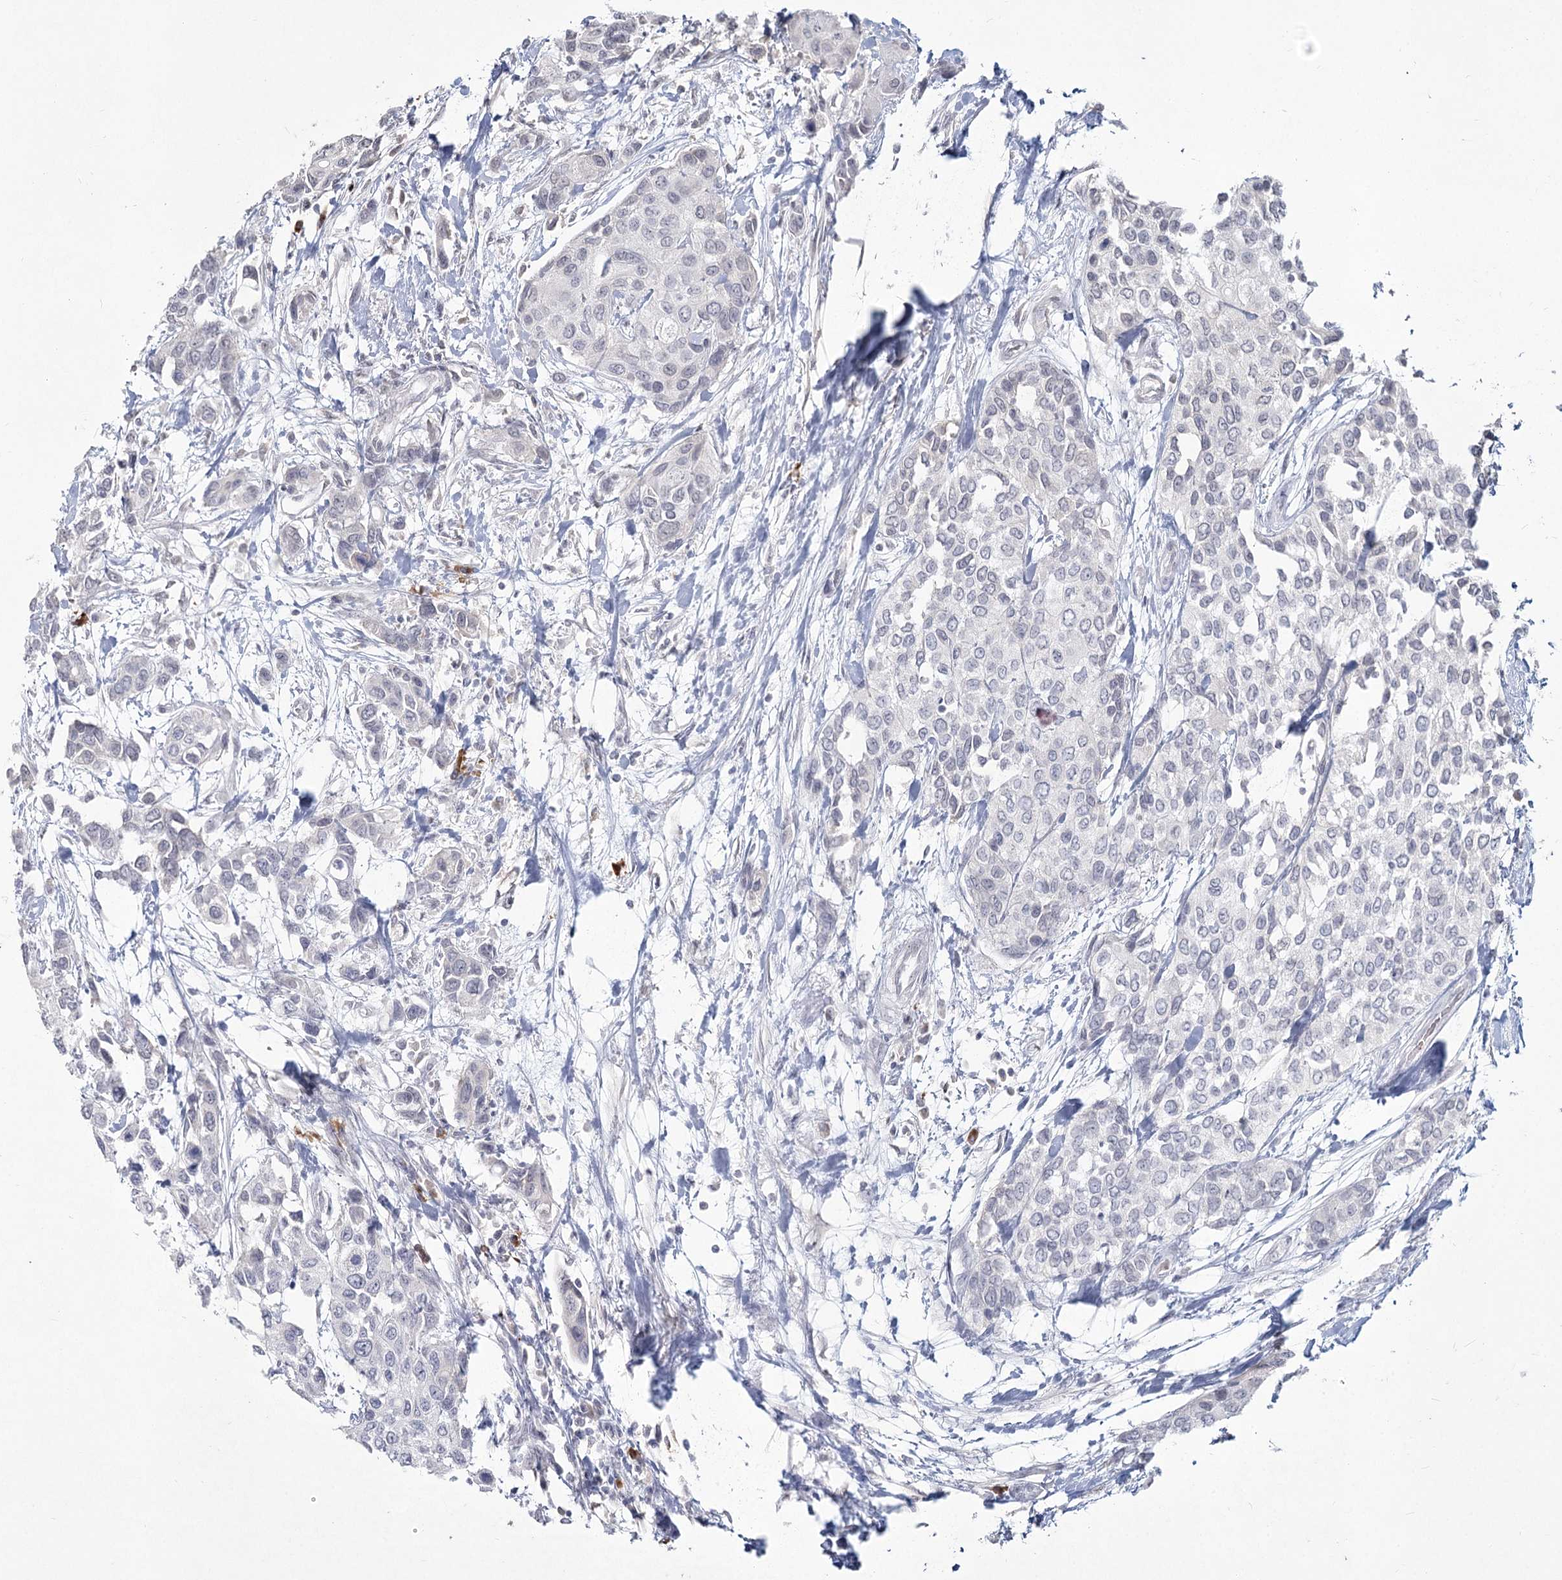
{"staining": {"intensity": "negative", "quantity": "none", "location": "none"}, "tissue": "urothelial cancer", "cell_type": "Tumor cells", "image_type": "cancer", "snomed": [{"axis": "morphology", "description": "Normal tissue, NOS"}, {"axis": "morphology", "description": "Urothelial carcinoma, High grade"}, {"axis": "topography", "description": "Vascular tissue"}, {"axis": "topography", "description": "Urinary bladder"}], "caption": "Histopathology image shows no protein expression in tumor cells of high-grade urothelial carcinoma tissue.", "gene": "LY6G5C", "patient": {"sex": "female", "age": 56}}